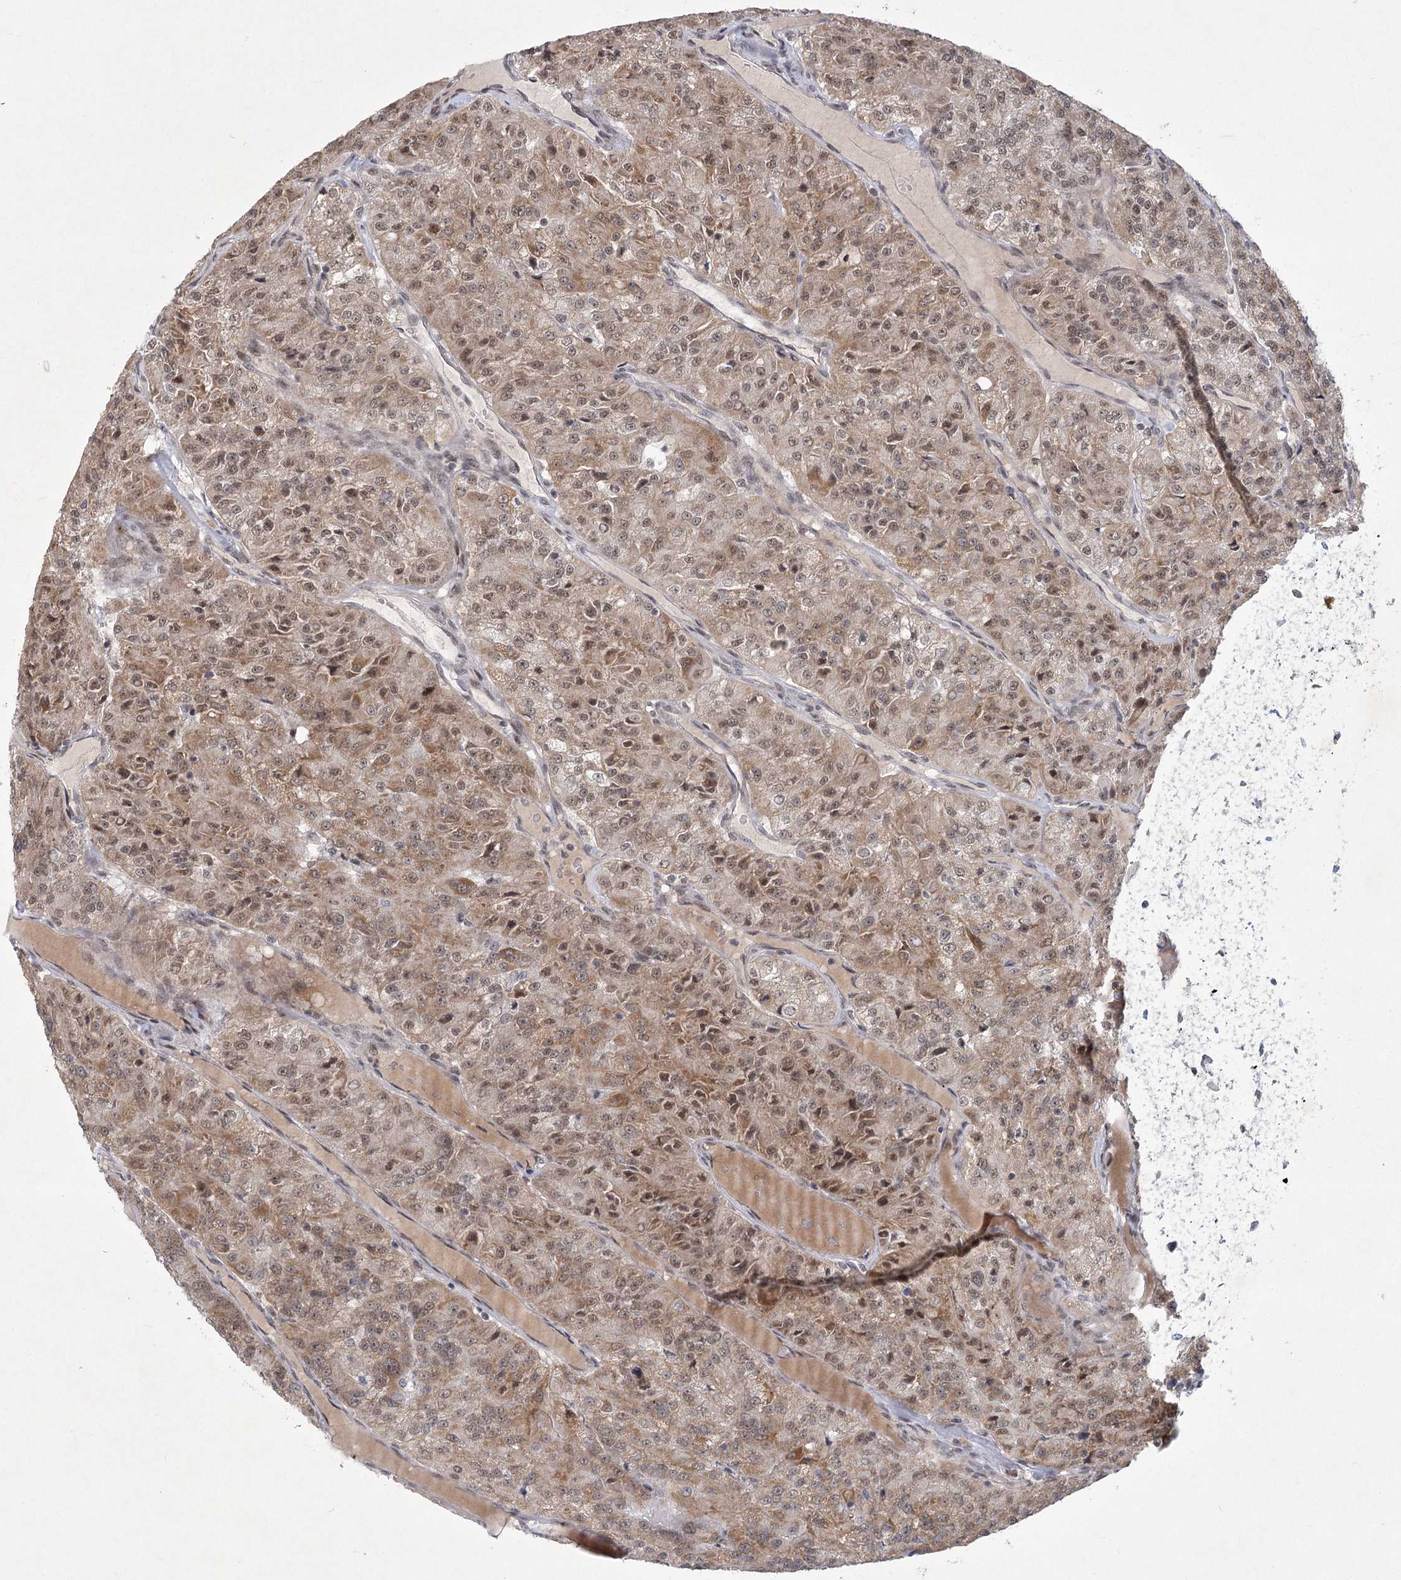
{"staining": {"intensity": "moderate", "quantity": ">75%", "location": "cytoplasmic/membranous,nuclear"}, "tissue": "renal cancer", "cell_type": "Tumor cells", "image_type": "cancer", "snomed": [{"axis": "morphology", "description": "Adenocarcinoma, NOS"}, {"axis": "topography", "description": "Kidney"}], "caption": "A medium amount of moderate cytoplasmic/membranous and nuclear expression is present in about >75% of tumor cells in adenocarcinoma (renal) tissue.", "gene": "CIB4", "patient": {"sex": "female", "age": 63}}